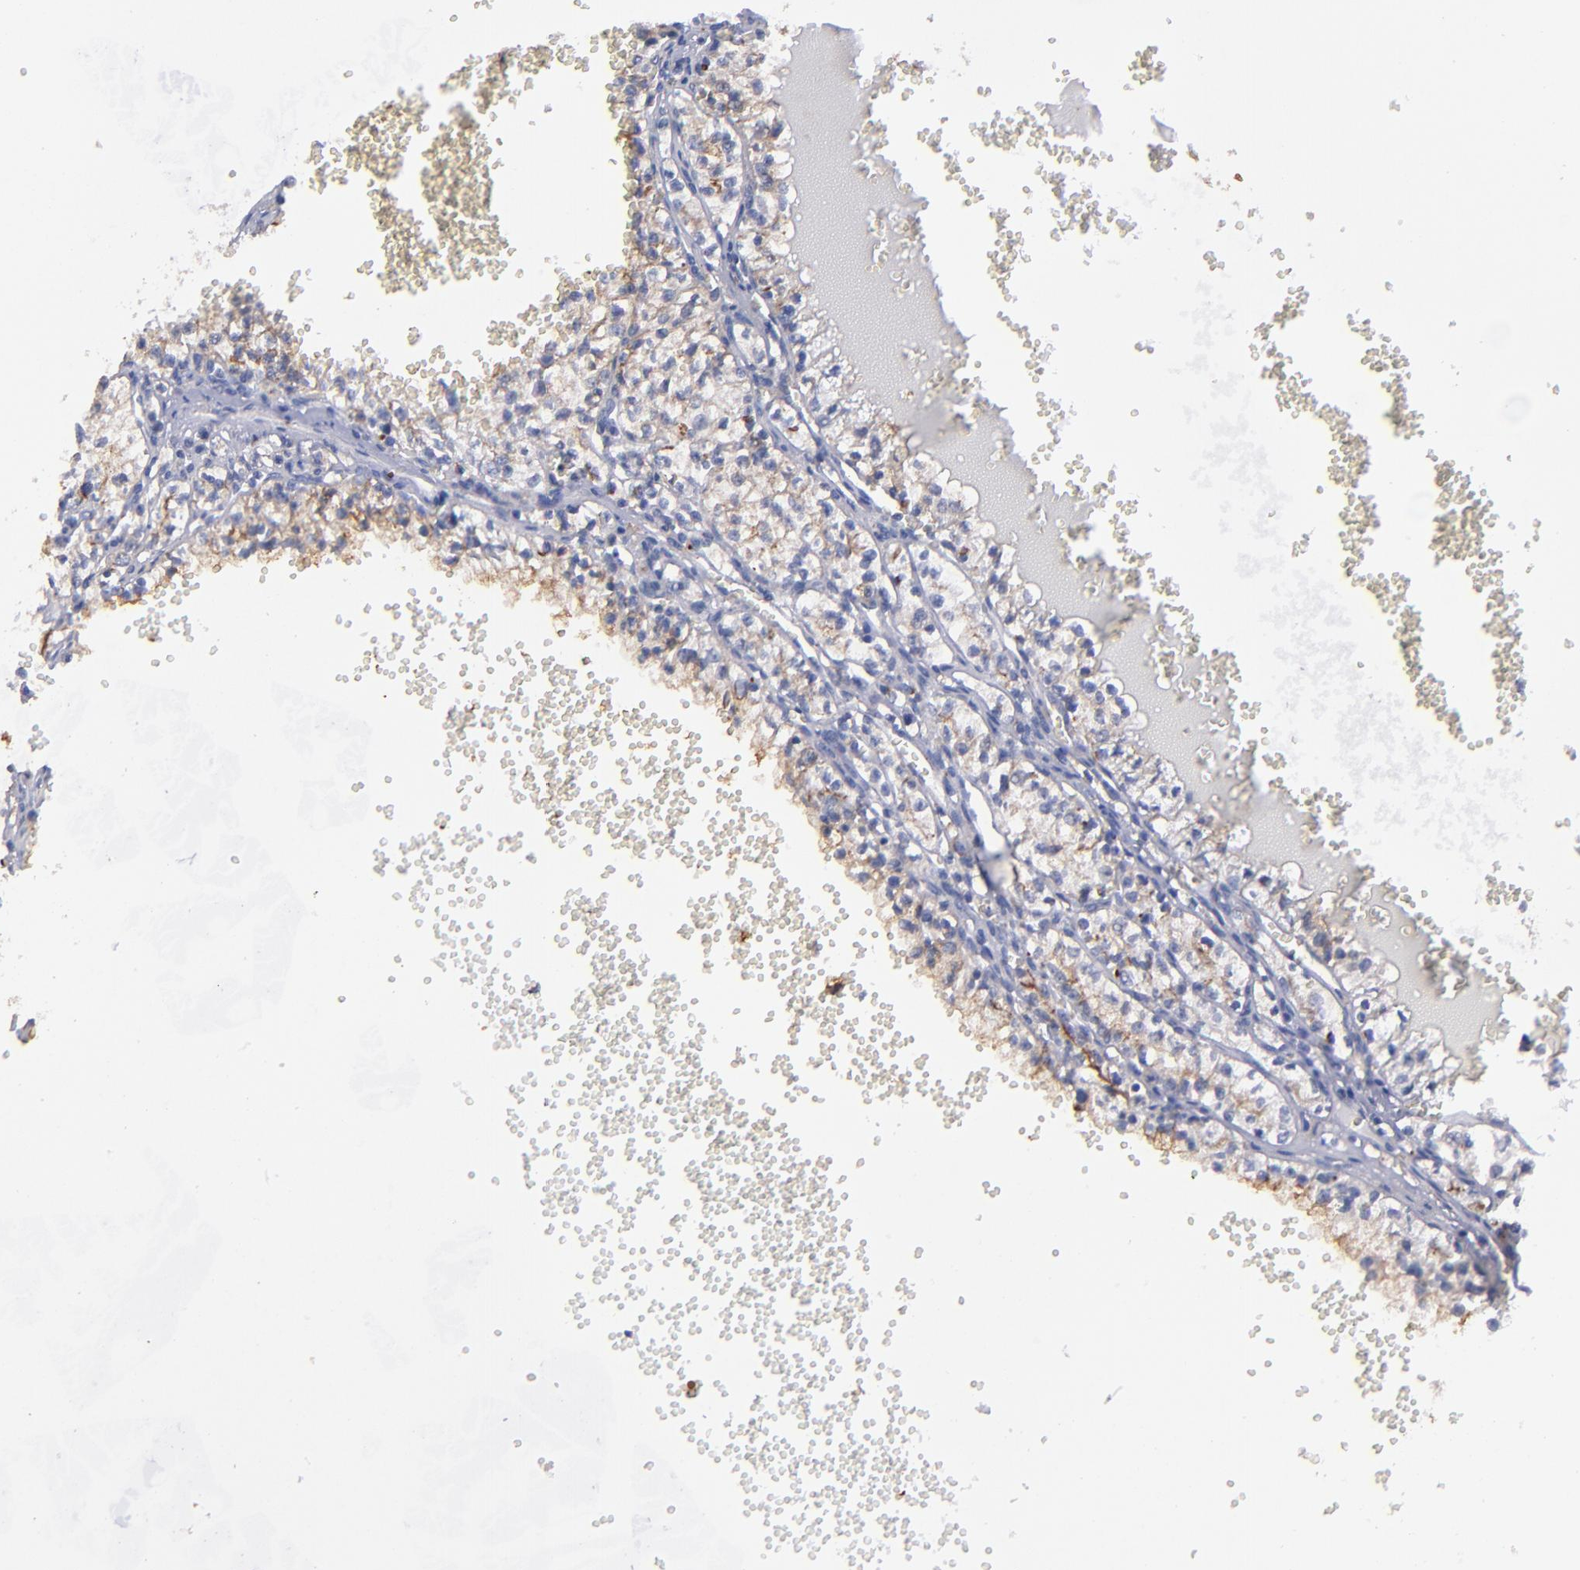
{"staining": {"intensity": "weak", "quantity": "<25%", "location": "cytoplasmic/membranous"}, "tissue": "renal cancer", "cell_type": "Tumor cells", "image_type": "cancer", "snomed": [{"axis": "morphology", "description": "Adenocarcinoma, NOS"}, {"axis": "topography", "description": "Kidney"}], "caption": "A histopathology image of human renal adenocarcinoma is negative for staining in tumor cells.", "gene": "MFGE8", "patient": {"sex": "male", "age": 61}}